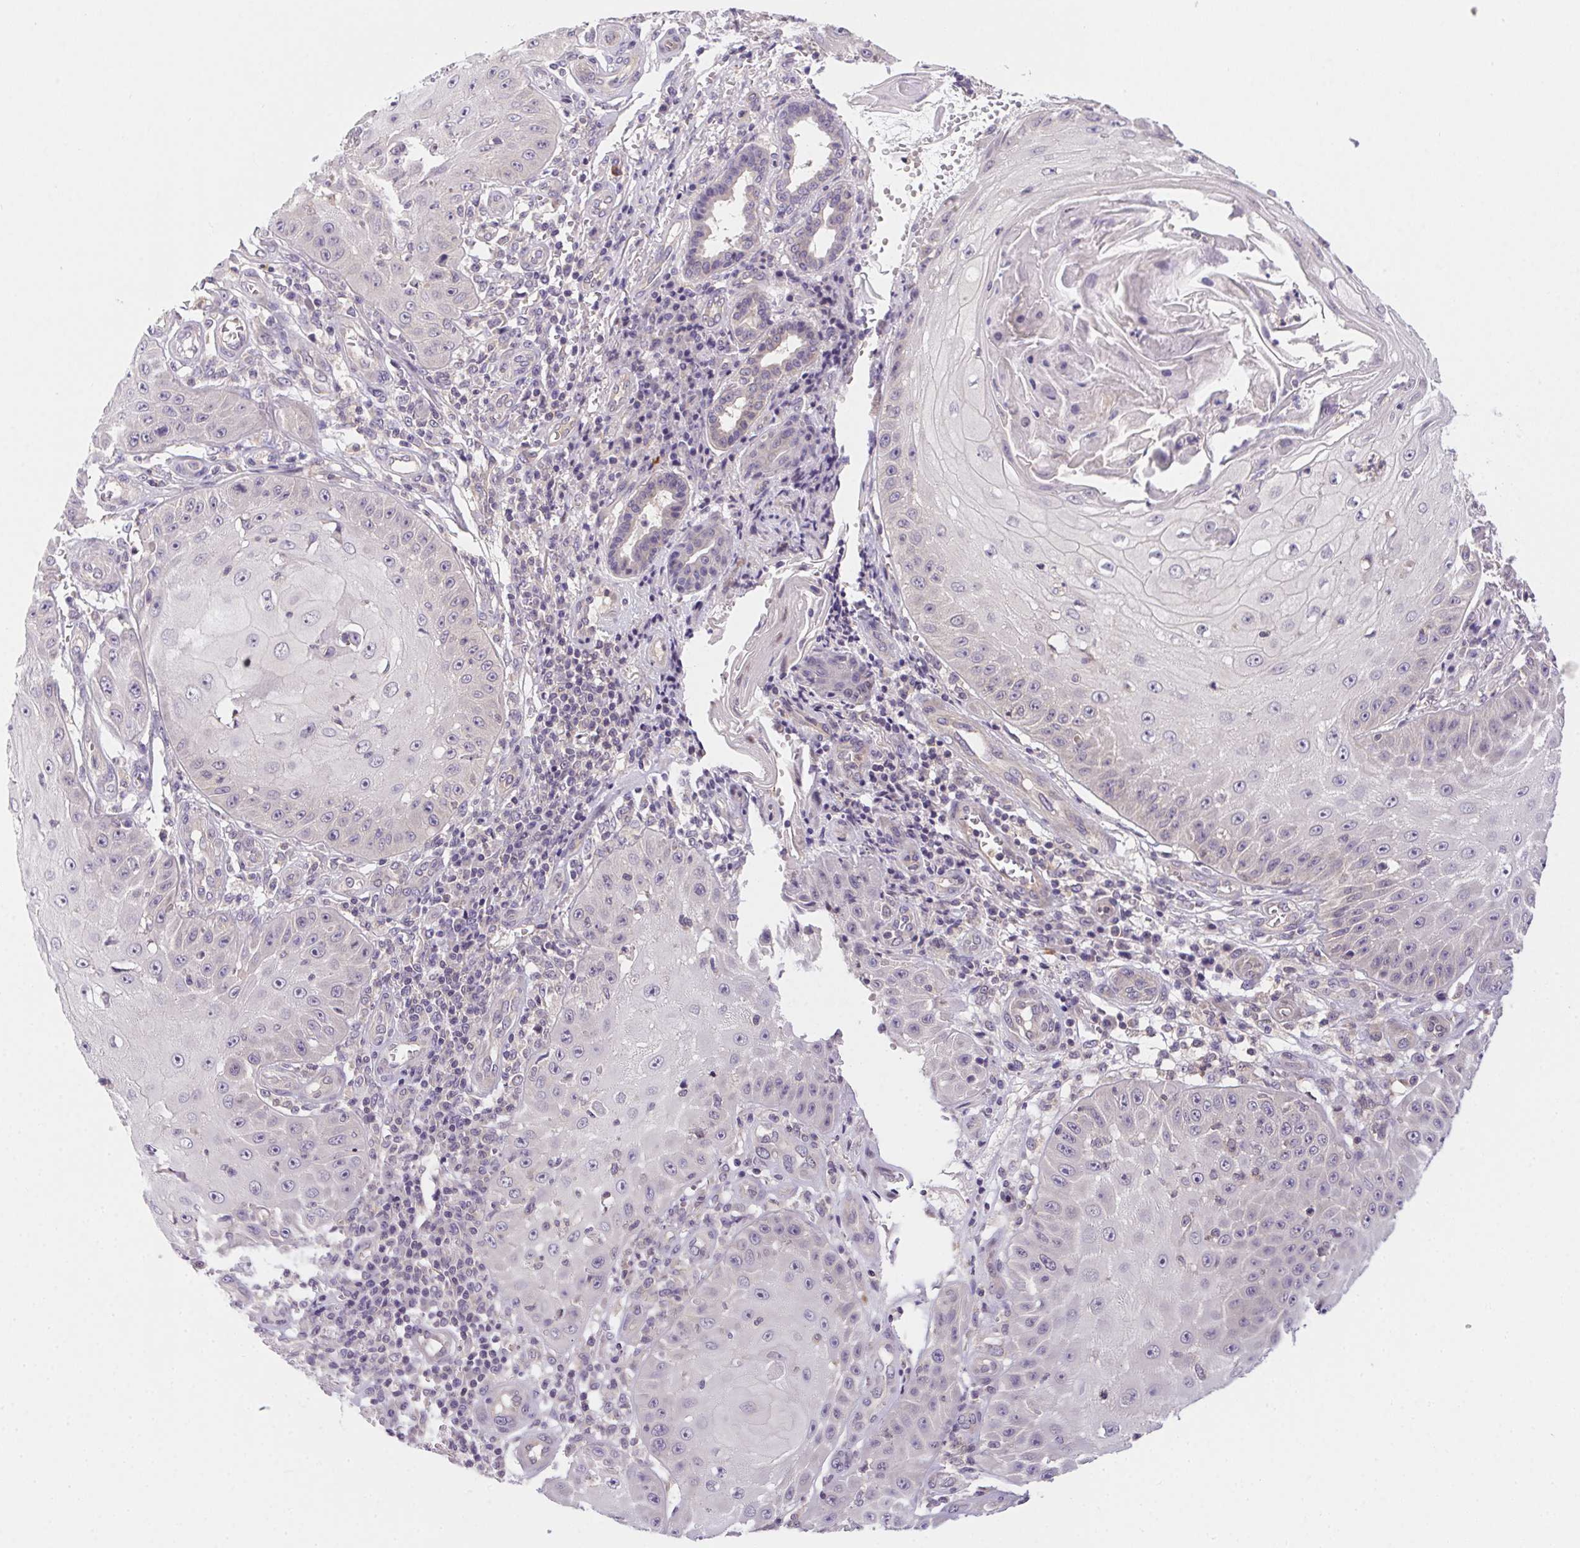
{"staining": {"intensity": "negative", "quantity": "none", "location": "none"}, "tissue": "skin cancer", "cell_type": "Tumor cells", "image_type": "cancer", "snomed": [{"axis": "morphology", "description": "Squamous cell carcinoma, NOS"}, {"axis": "topography", "description": "Skin"}], "caption": "Tumor cells show no significant protein positivity in skin cancer (squamous cell carcinoma).", "gene": "PRKAA1", "patient": {"sex": "male", "age": 70}}